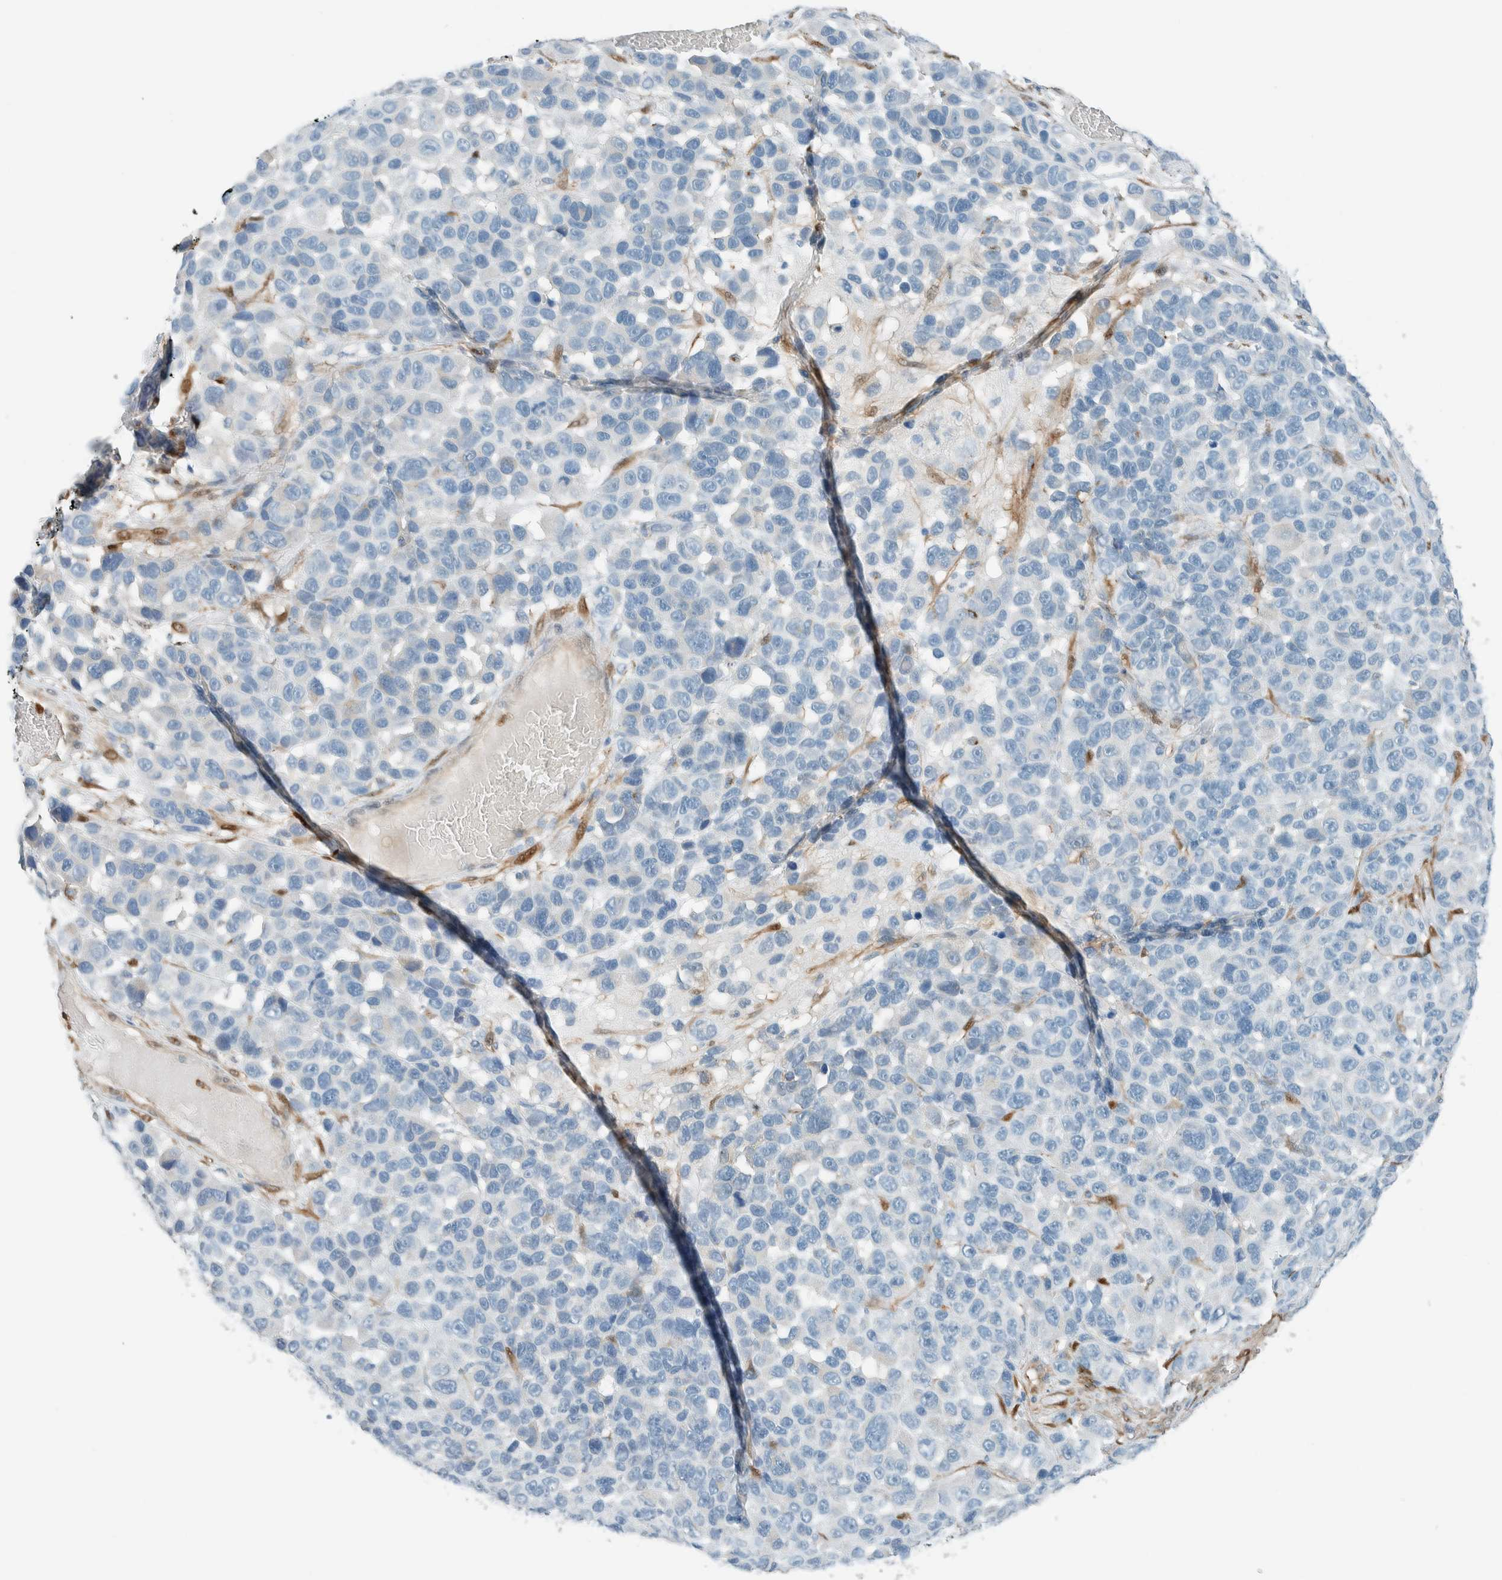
{"staining": {"intensity": "negative", "quantity": "none", "location": "none"}, "tissue": "melanoma", "cell_type": "Tumor cells", "image_type": "cancer", "snomed": [{"axis": "morphology", "description": "Malignant melanoma, NOS"}, {"axis": "topography", "description": "Skin"}], "caption": "Human melanoma stained for a protein using immunohistochemistry (IHC) demonstrates no staining in tumor cells.", "gene": "NXN", "patient": {"sex": "male", "age": 53}}